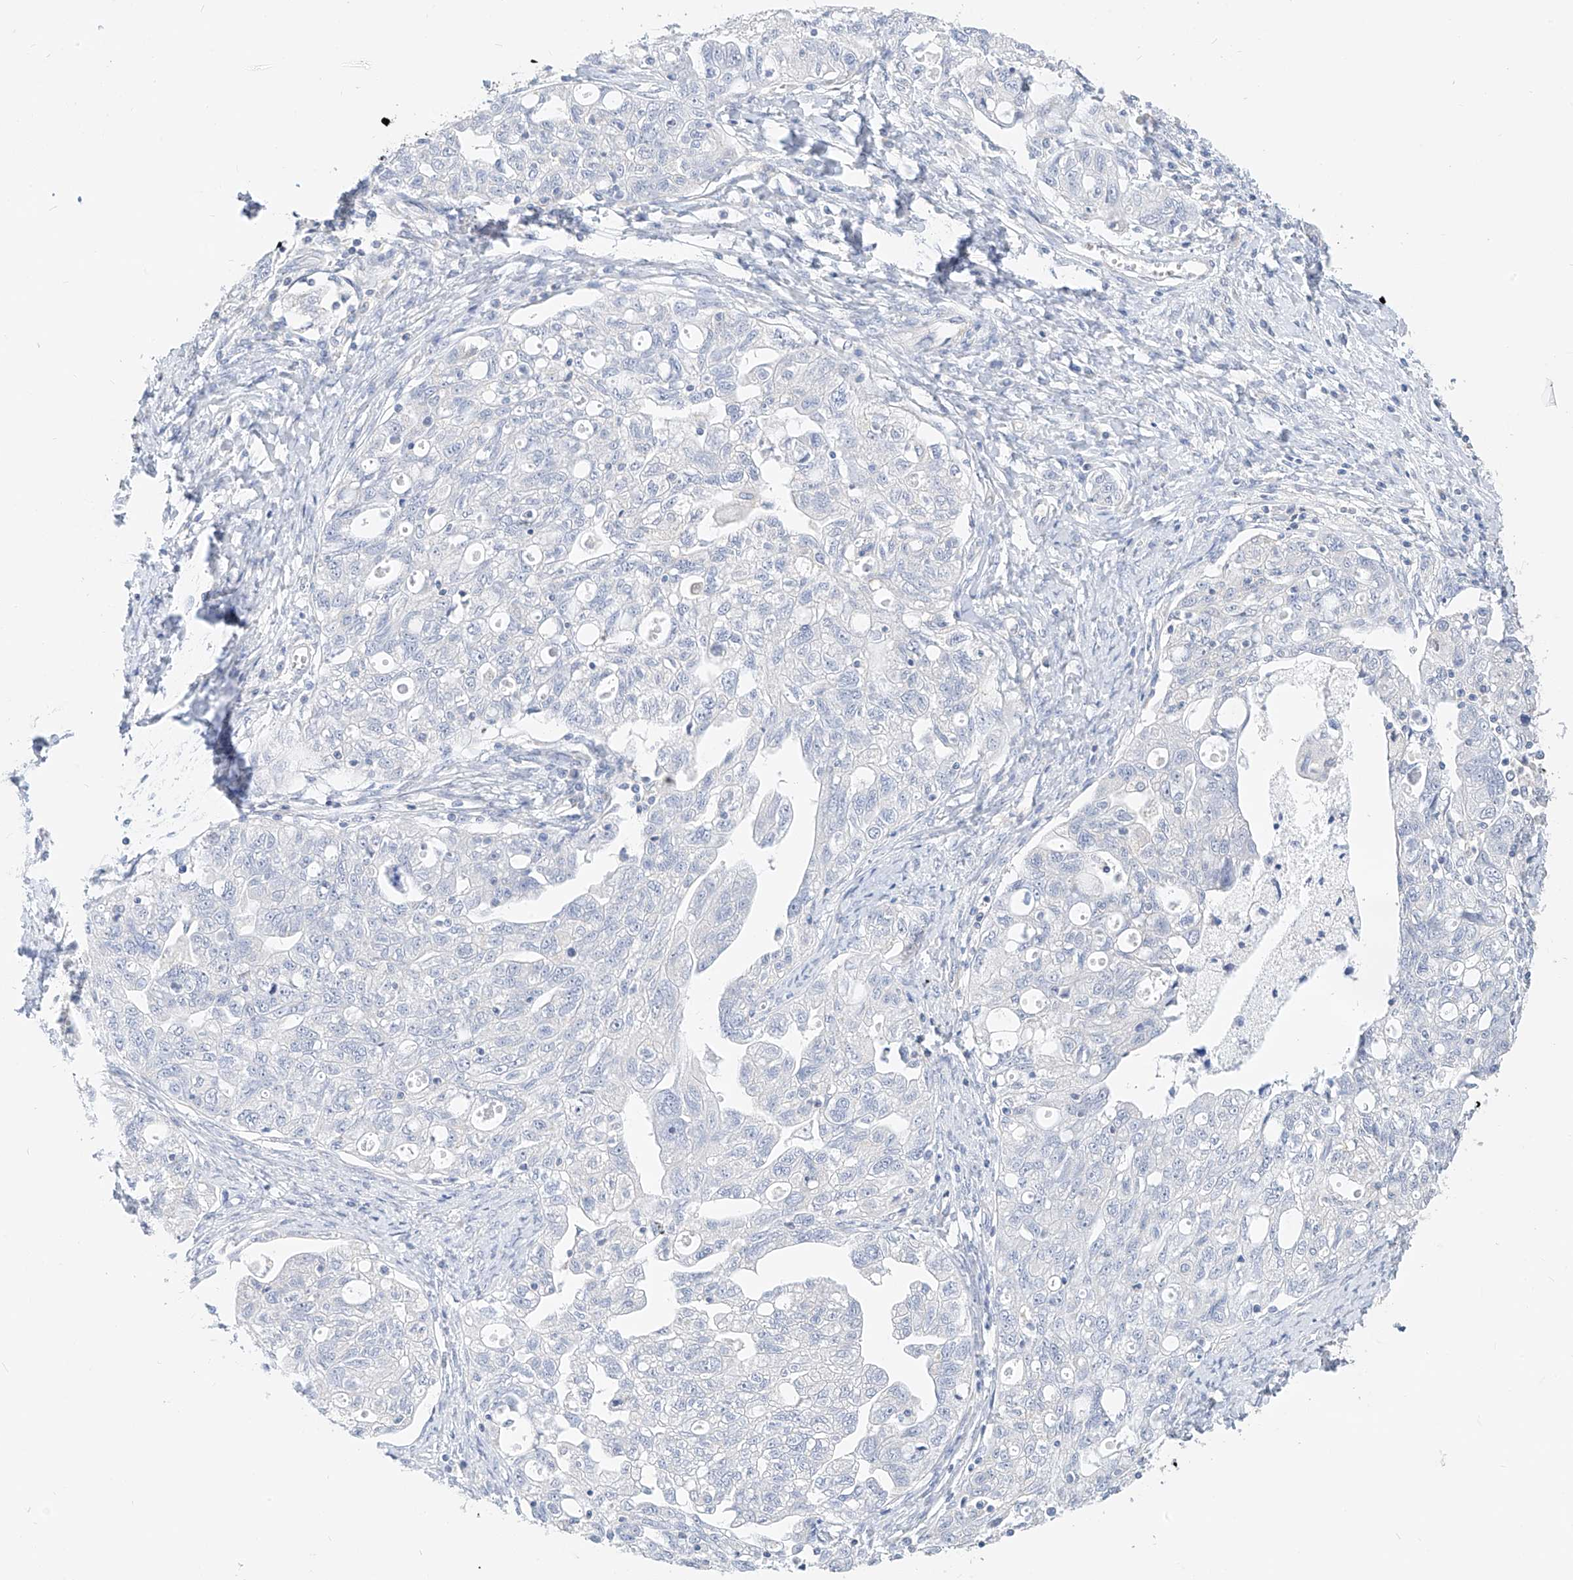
{"staining": {"intensity": "negative", "quantity": "none", "location": "none"}, "tissue": "ovarian cancer", "cell_type": "Tumor cells", "image_type": "cancer", "snomed": [{"axis": "morphology", "description": "Carcinoma, NOS"}, {"axis": "morphology", "description": "Cystadenocarcinoma, serous, NOS"}, {"axis": "topography", "description": "Ovary"}], "caption": "Tumor cells are negative for brown protein staining in ovarian cancer (carcinoma).", "gene": "ZZEF1", "patient": {"sex": "female", "age": 69}}